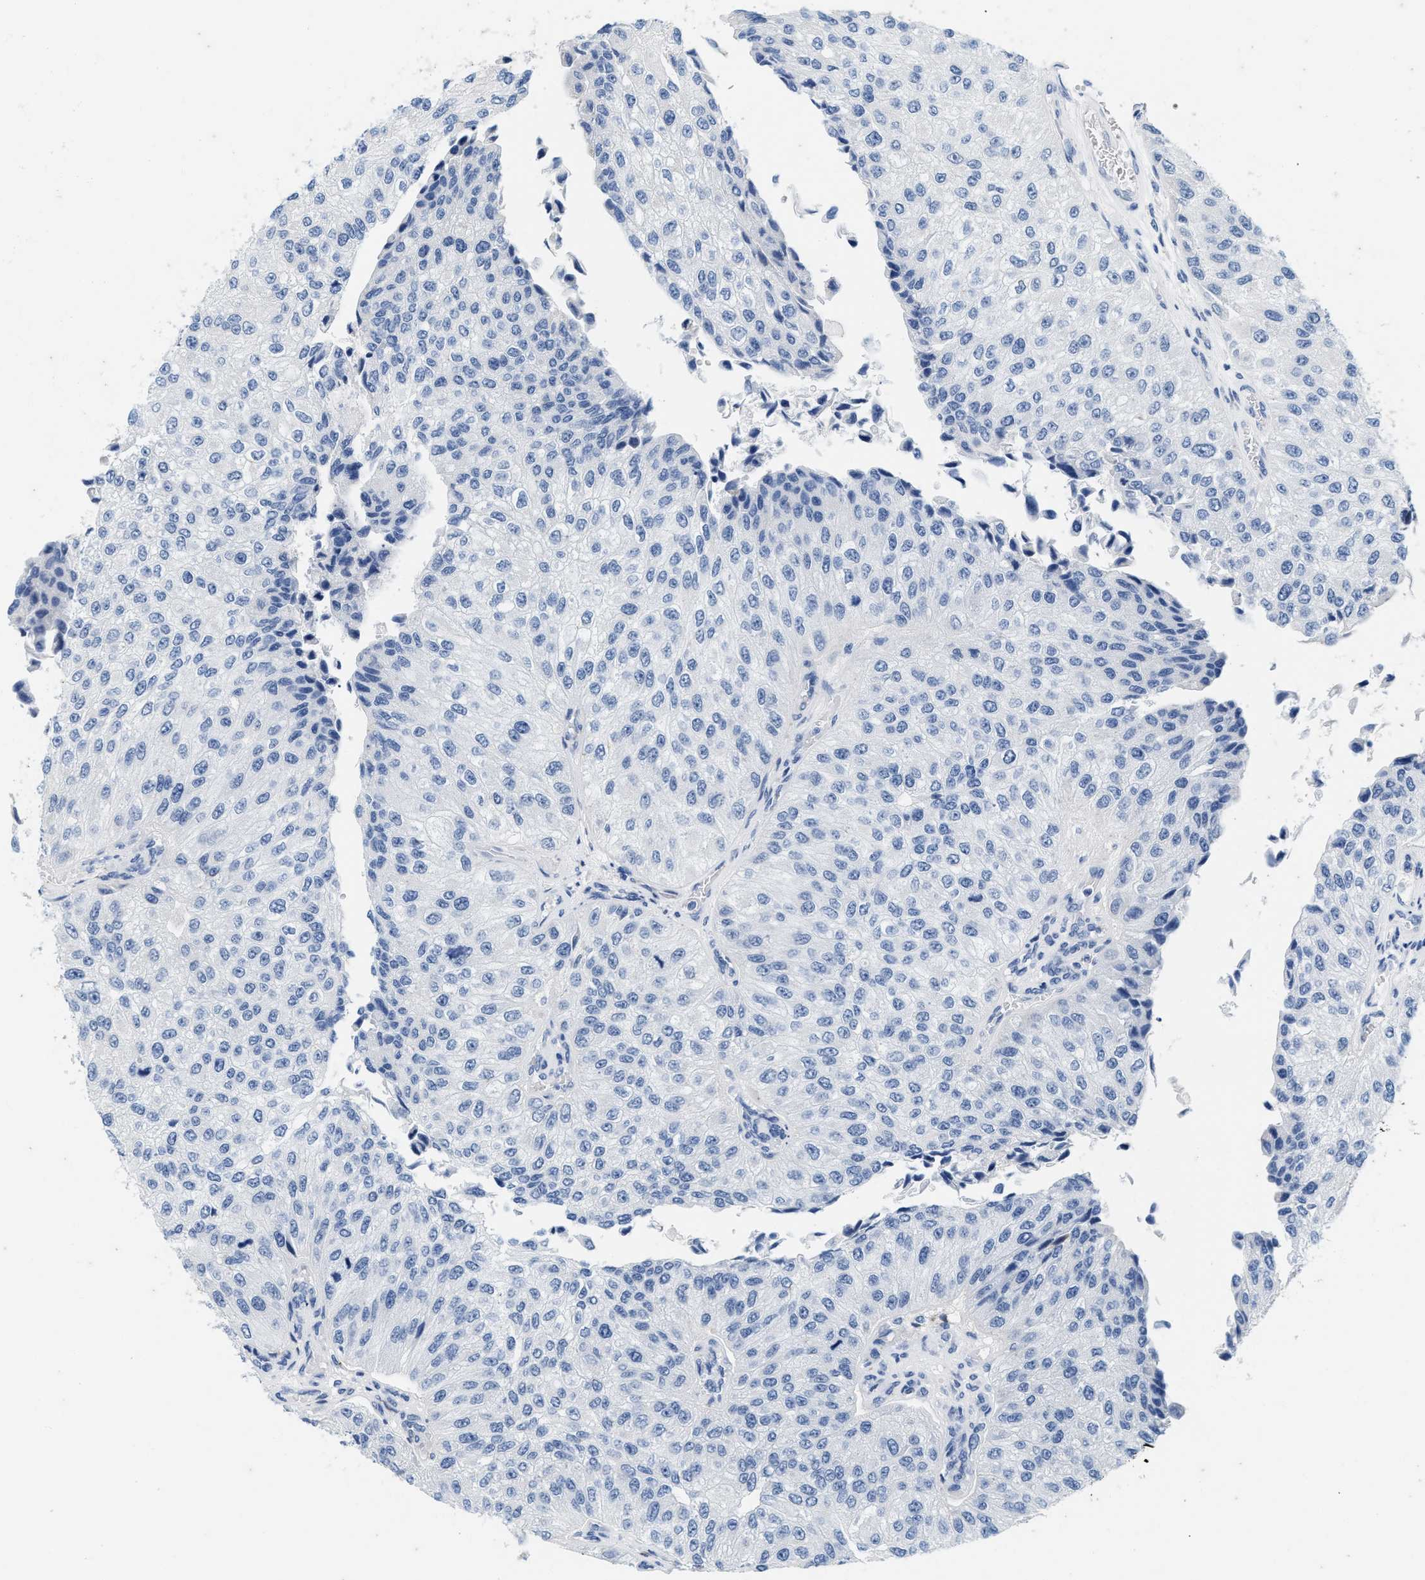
{"staining": {"intensity": "negative", "quantity": "none", "location": "none"}, "tissue": "urothelial cancer", "cell_type": "Tumor cells", "image_type": "cancer", "snomed": [{"axis": "morphology", "description": "Urothelial carcinoma, High grade"}, {"axis": "topography", "description": "Kidney"}, {"axis": "topography", "description": "Urinary bladder"}], "caption": "This is an IHC histopathology image of human urothelial carcinoma (high-grade). There is no expression in tumor cells.", "gene": "ABCB11", "patient": {"sex": "male", "age": 77}}